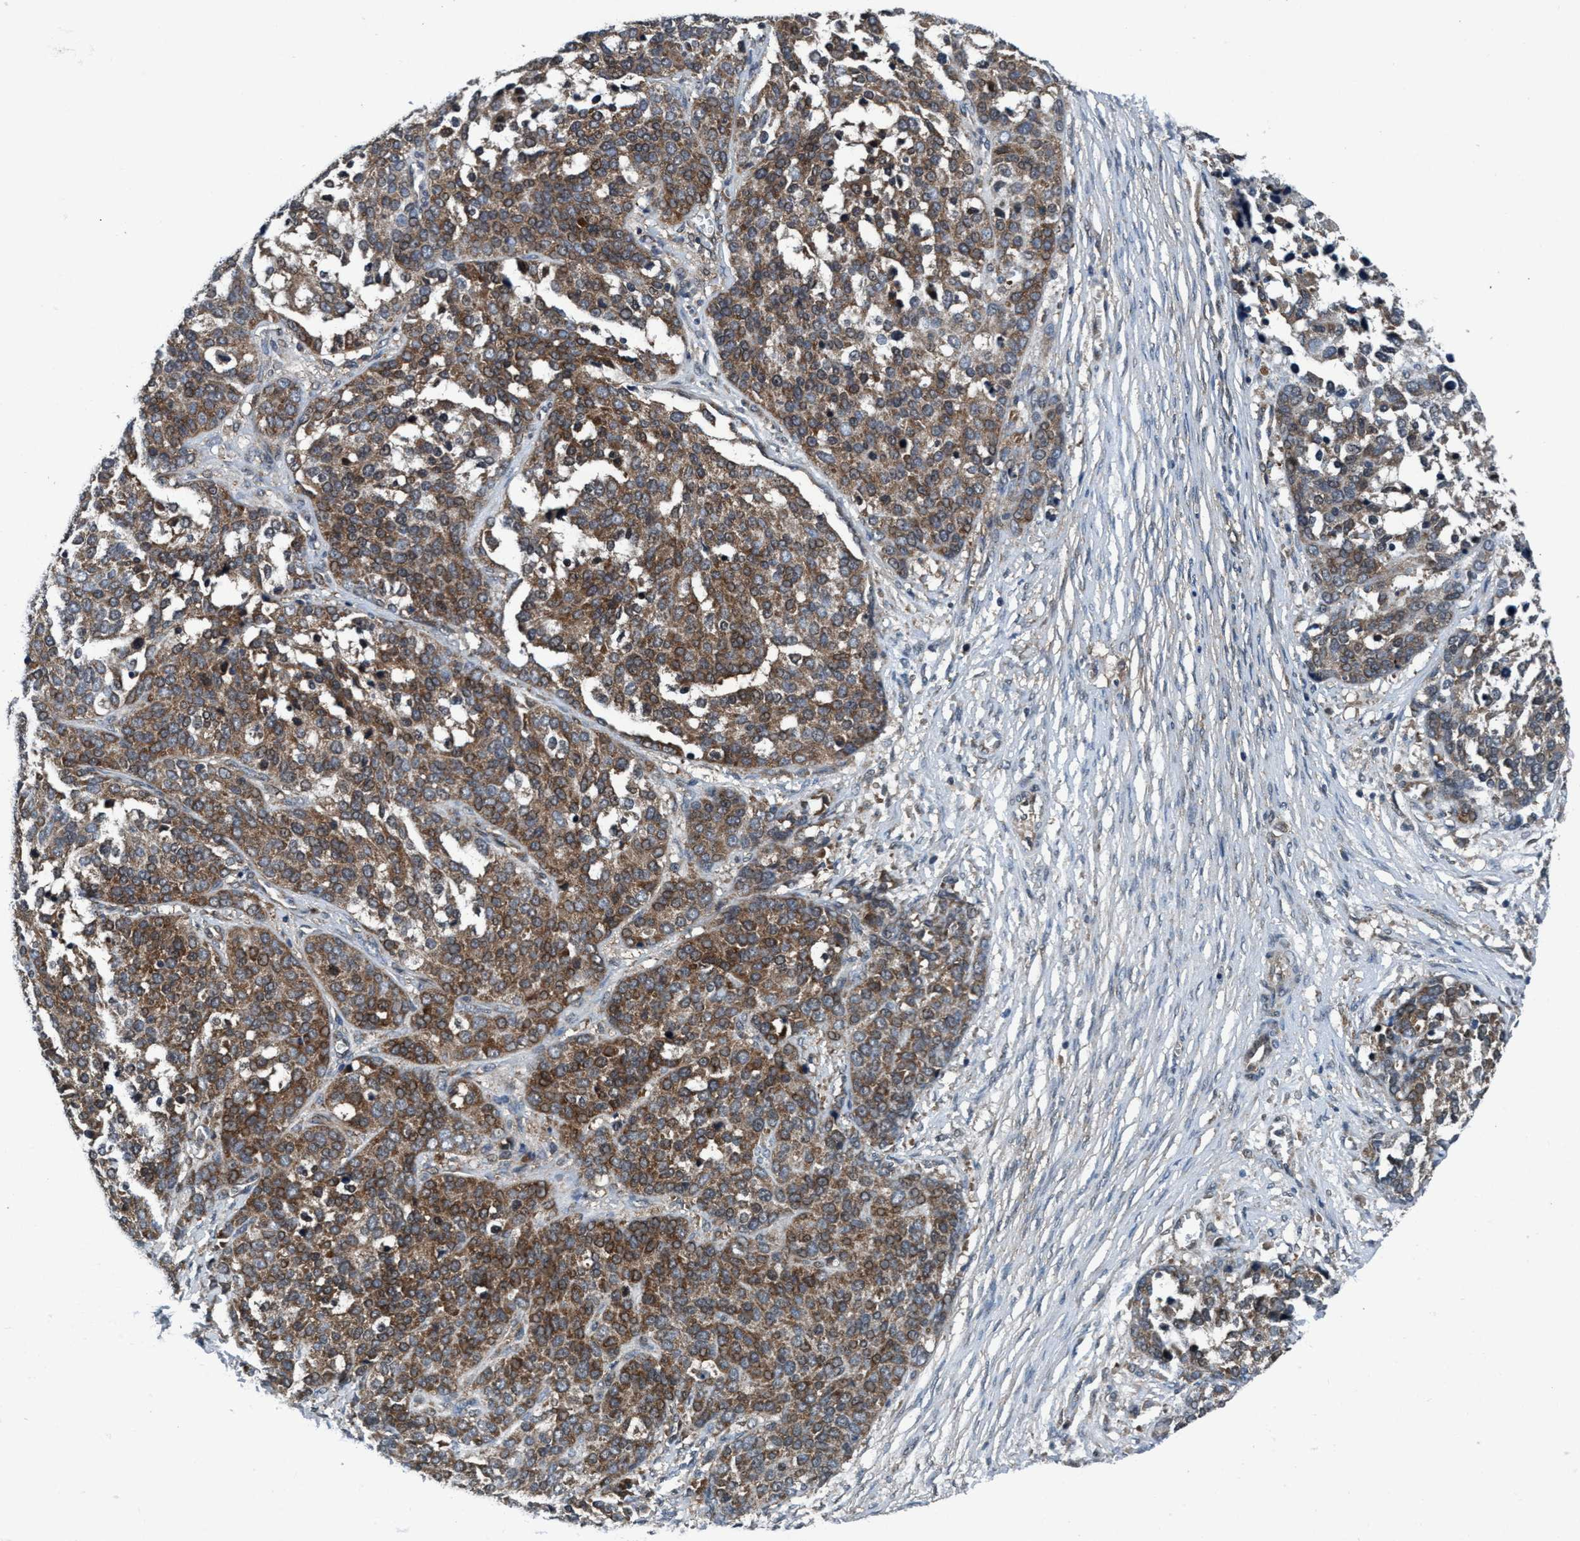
{"staining": {"intensity": "moderate", "quantity": ">75%", "location": "cytoplasmic/membranous"}, "tissue": "ovarian cancer", "cell_type": "Tumor cells", "image_type": "cancer", "snomed": [{"axis": "morphology", "description": "Cystadenocarcinoma, serous, NOS"}, {"axis": "topography", "description": "Ovary"}], "caption": "Moderate cytoplasmic/membranous protein staining is appreciated in approximately >75% of tumor cells in serous cystadenocarcinoma (ovarian). The staining was performed using DAB (3,3'-diaminobenzidine) to visualize the protein expression in brown, while the nuclei were stained in blue with hematoxylin (Magnification: 20x).", "gene": "AKT1S1", "patient": {"sex": "female", "age": 44}}